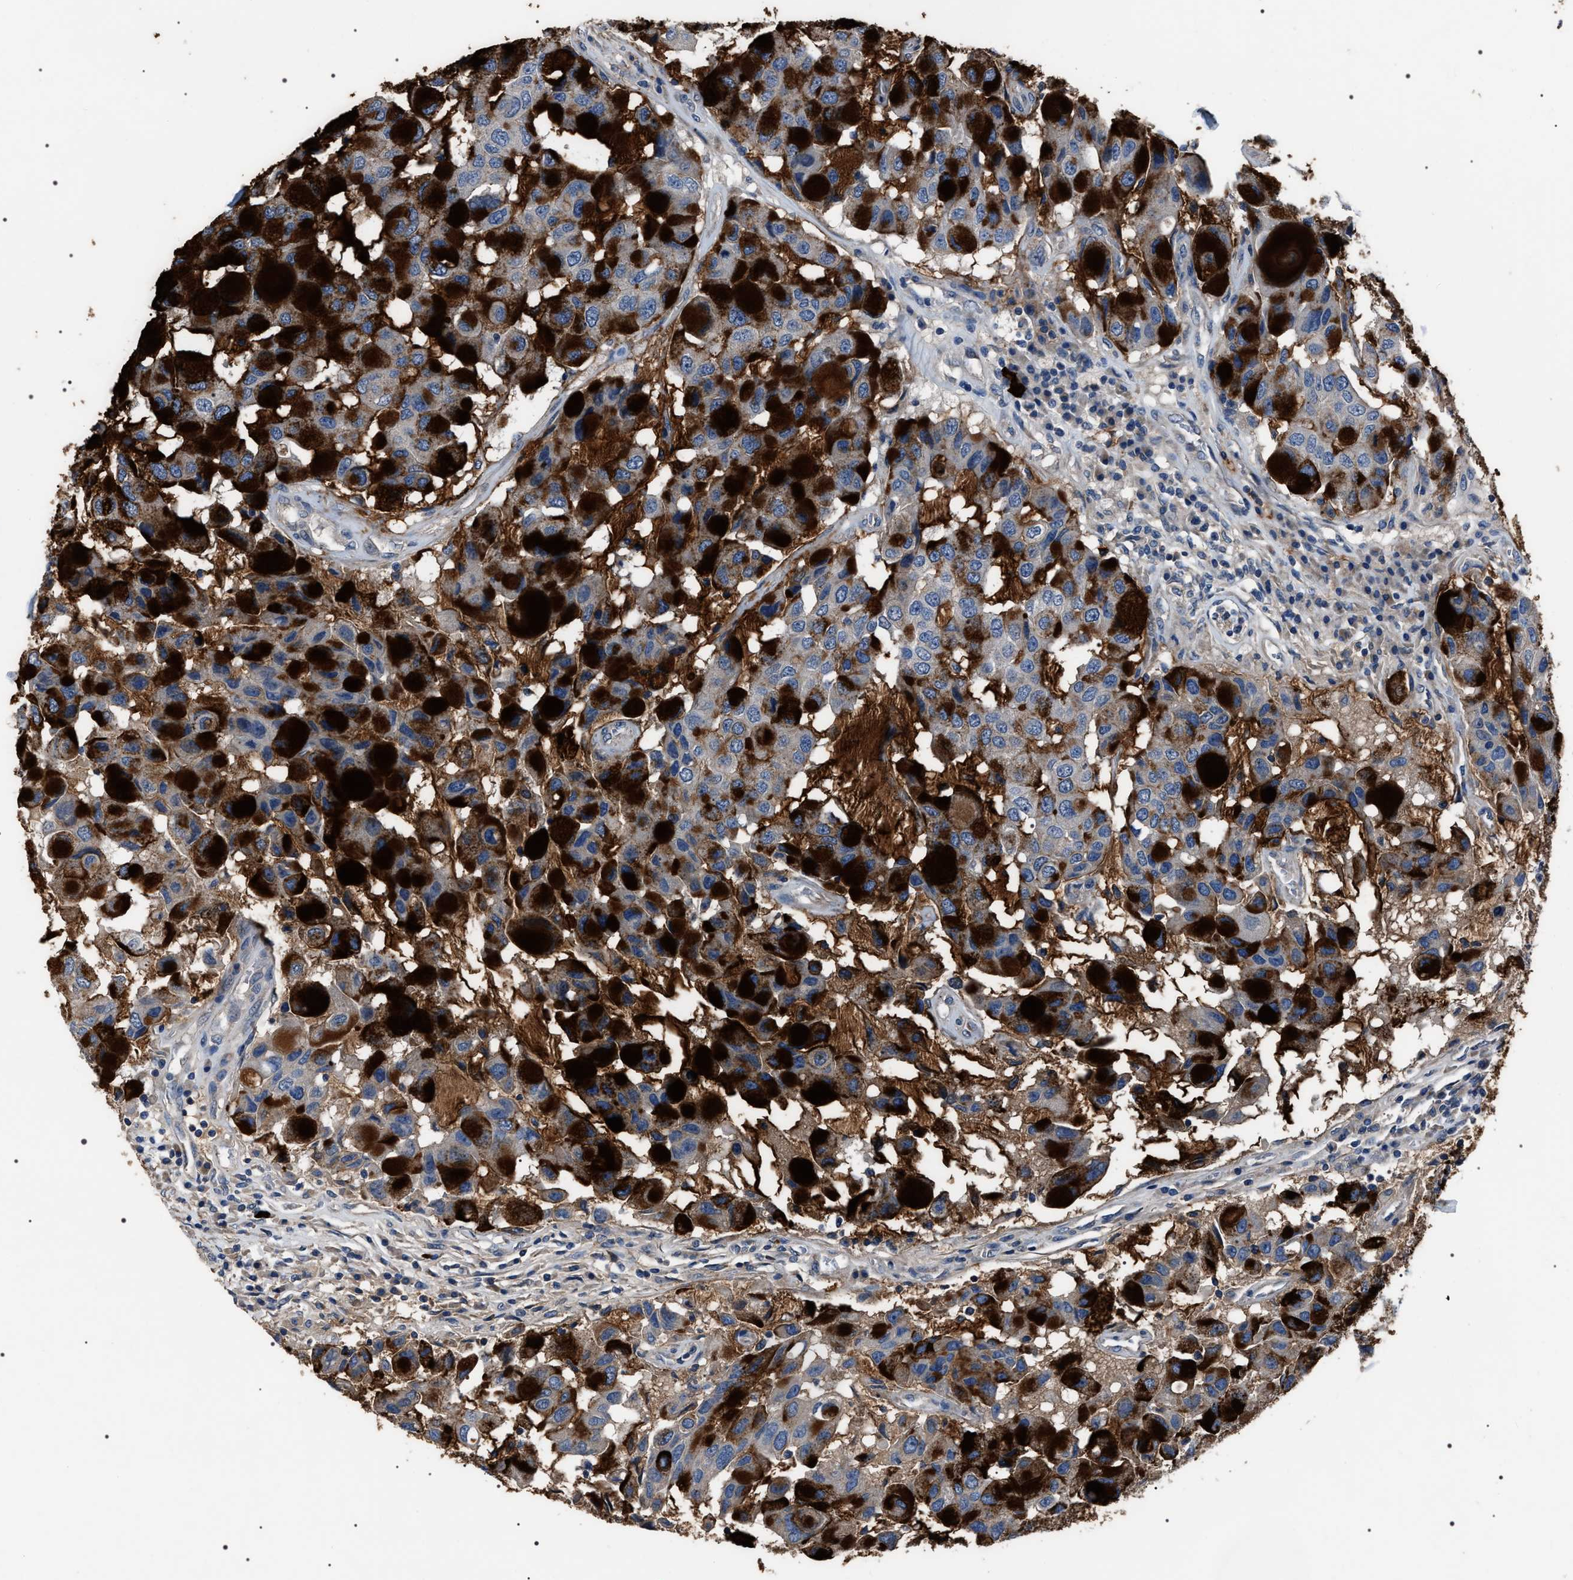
{"staining": {"intensity": "weak", "quantity": ">75%", "location": "cytoplasmic/membranous"}, "tissue": "breast cancer", "cell_type": "Tumor cells", "image_type": "cancer", "snomed": [{"axis": "morphology", "description": "Duct carcinoma"}, {"axis": "topography", "description": "Breast"}], "caption": "Breast cancer stained with a brown dye exhibits weak cytoplasmic/membranous positive positivity in about >75% of tumor cells.", "gene": "TRIM54", "patient": {"sex": "female", "age": 27}}